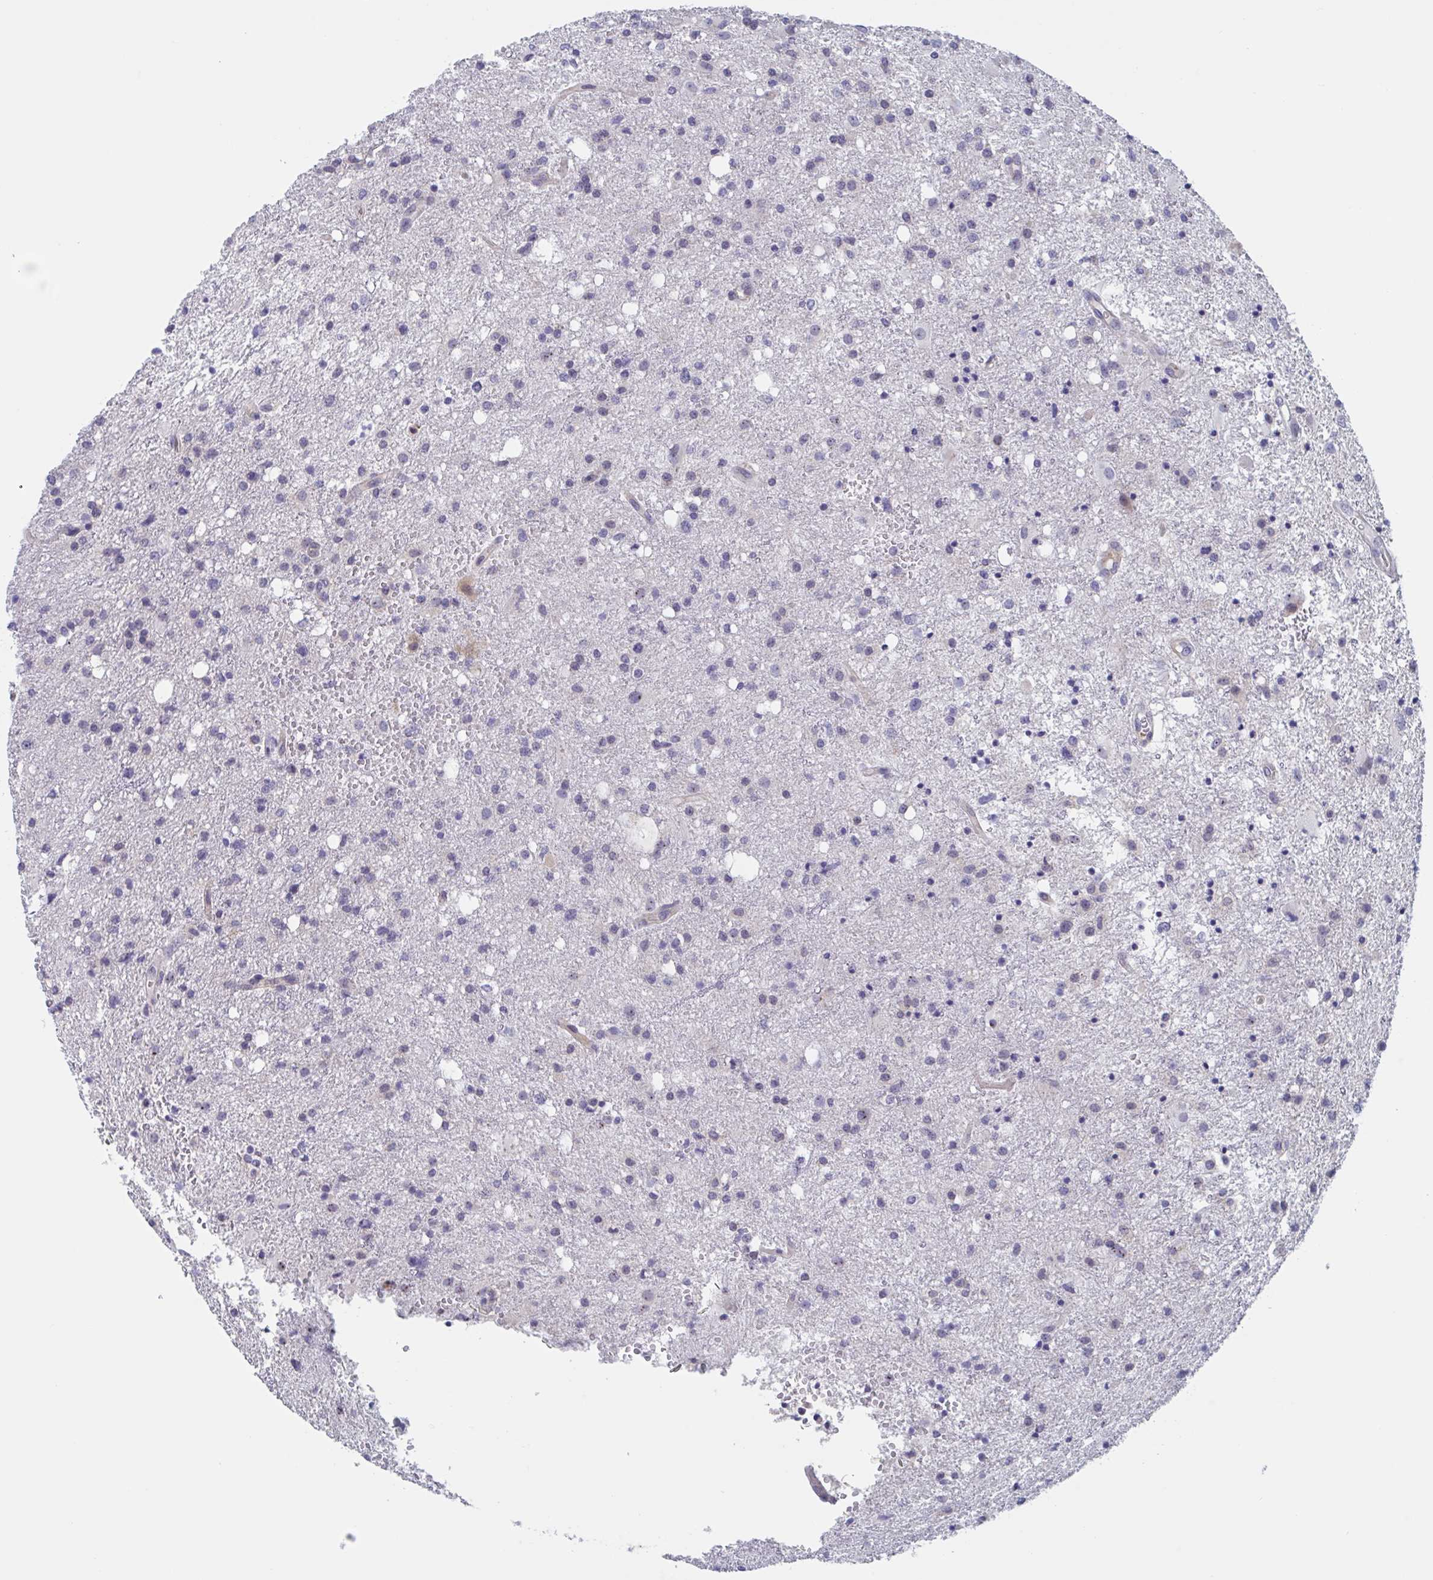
{"staining": {"intensity": "negative", "quantity": "none", "location": "none"}, "tissue": "glioma", "cell_type": "Tumor cells", "image_type": "cancer", "snomed": [{"axis": "morphology", "description": "Glioma, malignant, Low grade"}, {"axis": "topography", "description": "Brain"}], "caption": "This is an immunohistochemistry (IHC) micrograph of human malignant glioma (low-grade). There is no expression in tumor cells.", "gene": "ST14", "patient": {"sex": "female", "age": 58}}